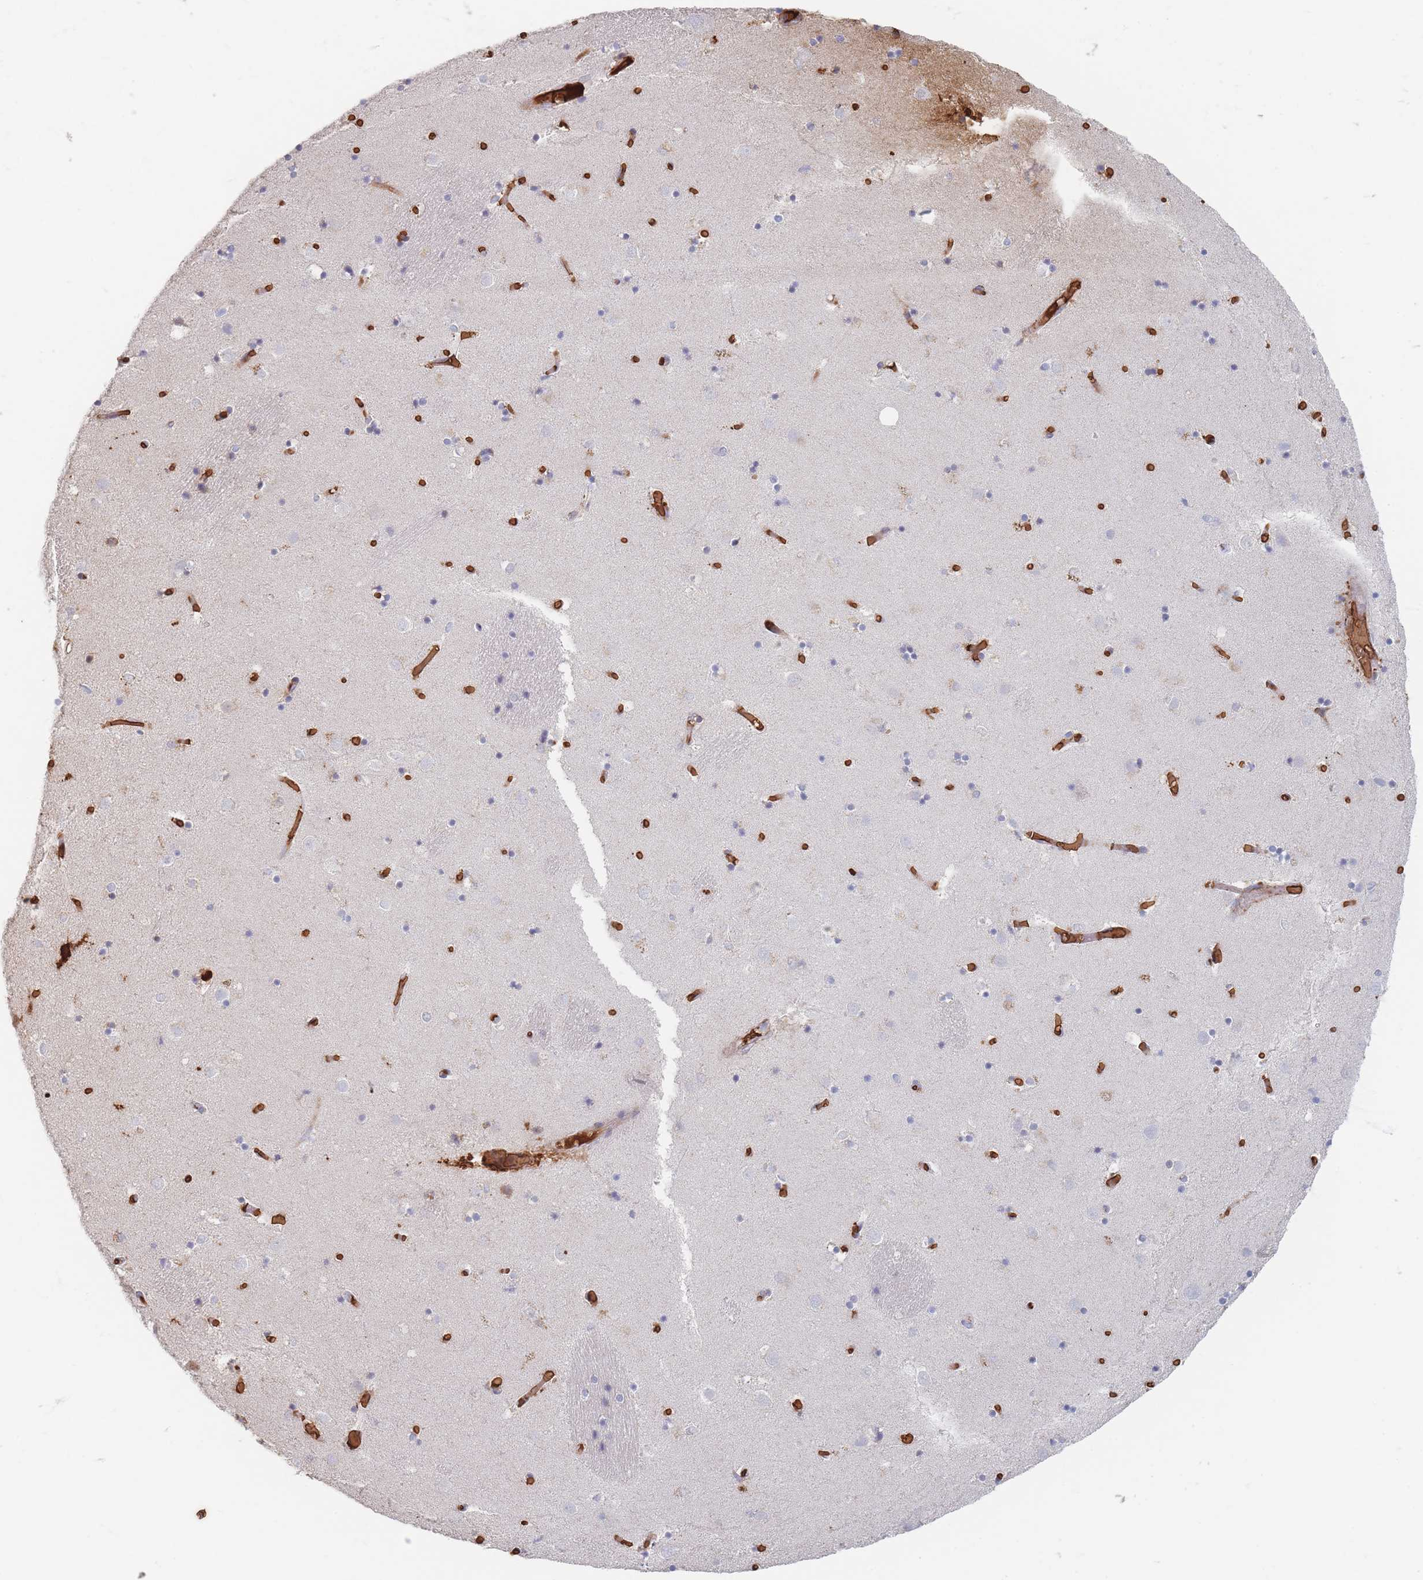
{"staining": {"intensity": "negative", "quantity": "none", "location": "none"}, "tissue": "caudate", "cell_type": "Glial cells", "image_type": "normal", "snomed": [{"axis": "morphology", "description": "Normal tissue, NOS"}, {"axis": "topography", "description": "Lateral ventricle wall"}], "caption": "Micrograph shows no protein positivity in glial cells of normal caudate.", "gene": "SLC2A6", "patient": {"sex": "female", "age": 52}}